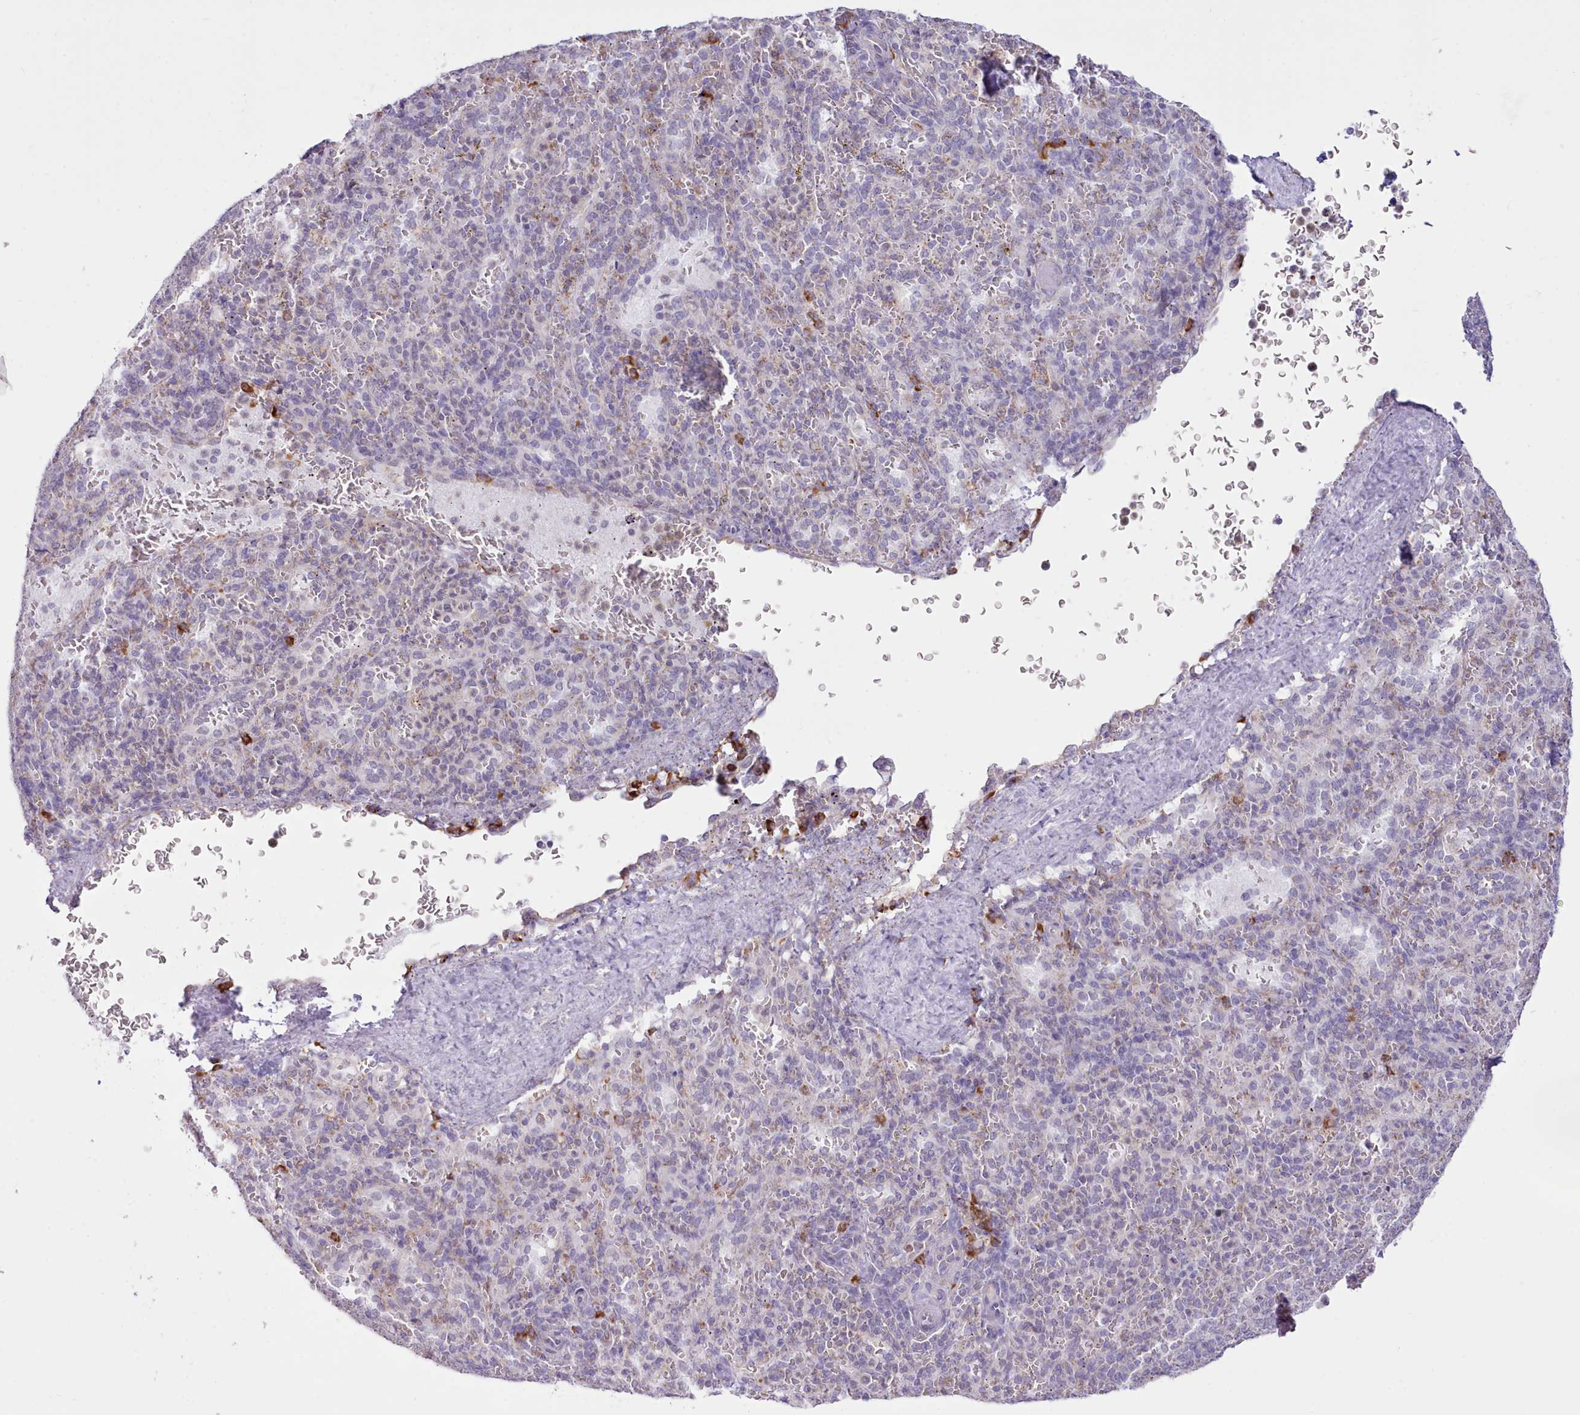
{"staining": {"intensity": "moderate", "quantity": "<25%", "location": "cytoplasmic/membranous"}, "tissue": "spleen", "cell_type": "Cells in red pulp", "image_type": "normal", "snomed": [{"axis": "morphology", "description": "Normal tissue, NOS"}, {"axis": "topography", "description": "Spleen"}], "caption": "Protein analysis of normal spleen reveals moderate cytoplasmic/membranous staining in about <25% of cells in red pulp. The staining was performed using DAB to visualize the protein expression in brown, while the nuclei were stained in blue with hematoxylin (Magnification: 20x).", "gene": "SEC61B", "patient": {"sex": "female", "age": 21}}